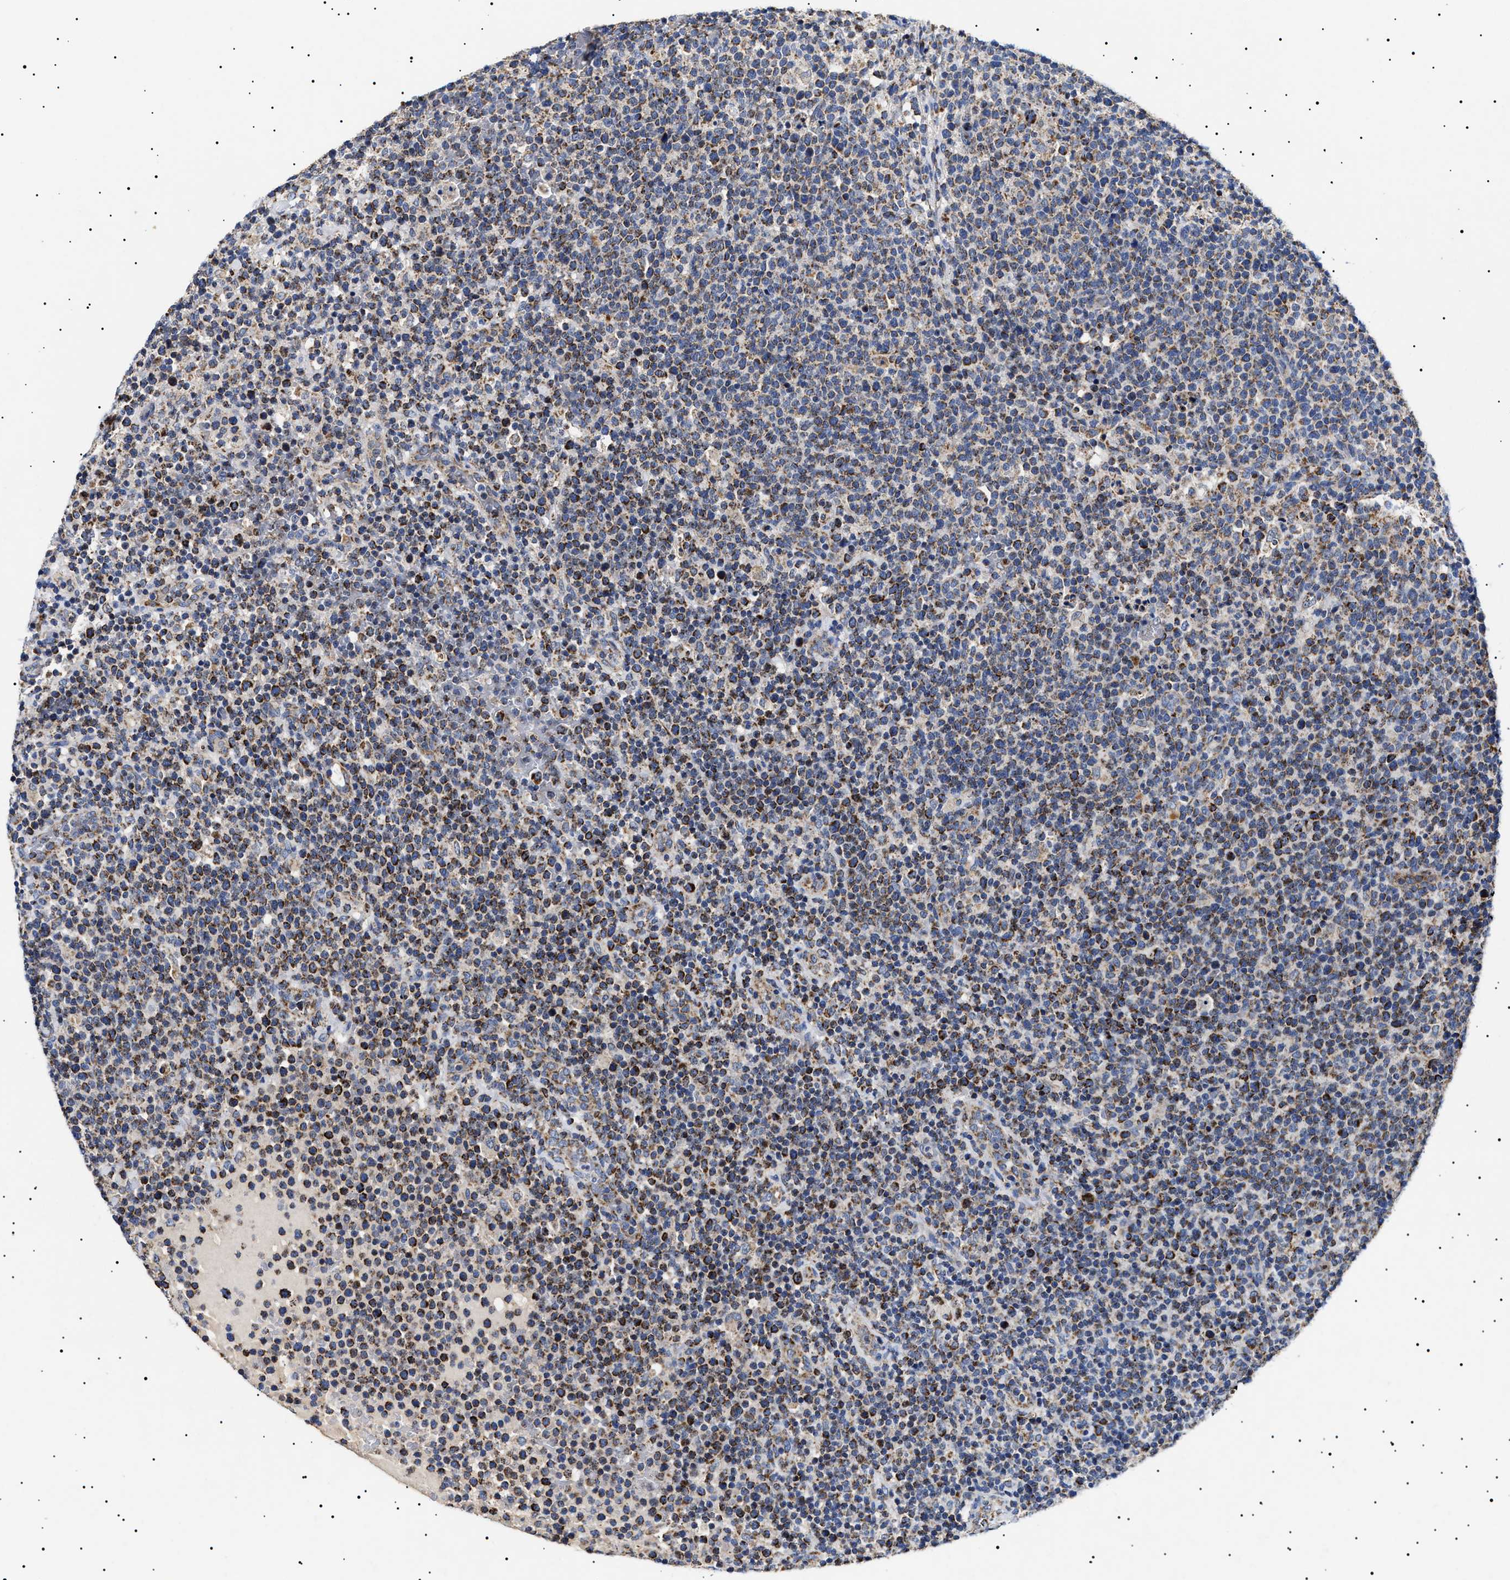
{"staining": {"intensity": "strong", "quantity": "25%-75%", "location": "cytoplasmic/membranous"}, "tissue": "lymphoma", "cell_type": "Tumor cells", "image_type": "cancer", "snomed": [{"axis": "morphology", "description": "Malignant lymphoma, non-Hodgkin's type, High grade"}, {"axis": "topography", "description": "Lymph node"}], "caption": "Protein analysis of high-grade malignant lymphoma, non-Hodgkin's type tissue shows strong cytoplasmic/membranous positivity in approximately 25%-75% of tumor cells.", "gene": "CHRDL2", "patient": {"sex": "male", "age": 61}}